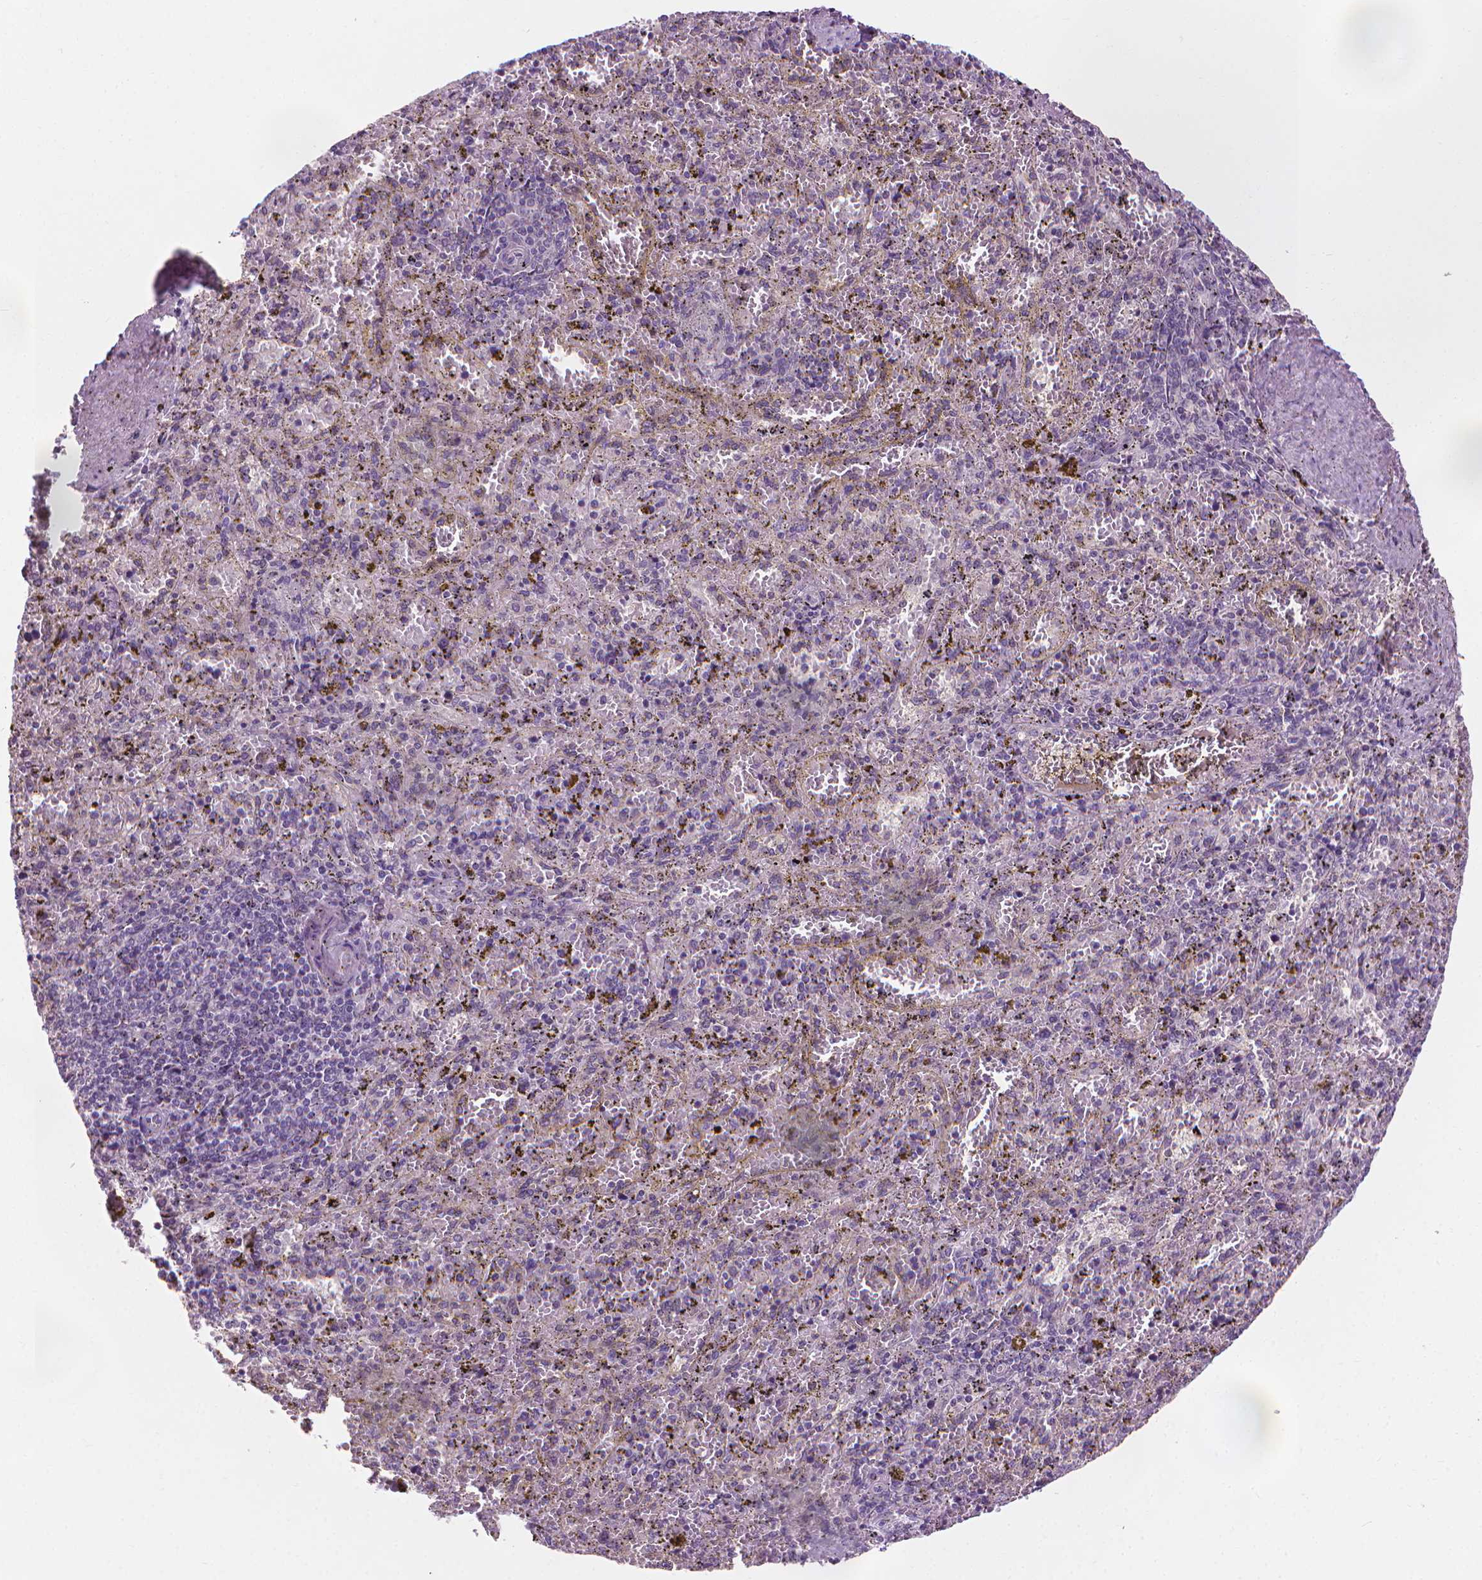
{"staining": {"intensity": "negative", "quantity": "none", "location": "none"}, "tissue": "spleen", "cell_type": "Cells in red pulp", "image_type": "normal", "snomed": [{"axis": "morphology", "description": "Normal tissue, NOS"}, {"axis": "topography", "description": "Spleen"}], "caption": "Protein analysis of normal spleen demonstrates no significant positivity in cells in red pulp. (DAB (3,3'-diaminobenzidine) immunohistochemistry visualized using brightfield microscopy, high magnification).", "gene": "CFAP126", "patient": {"sex": "female", "age": 50}}